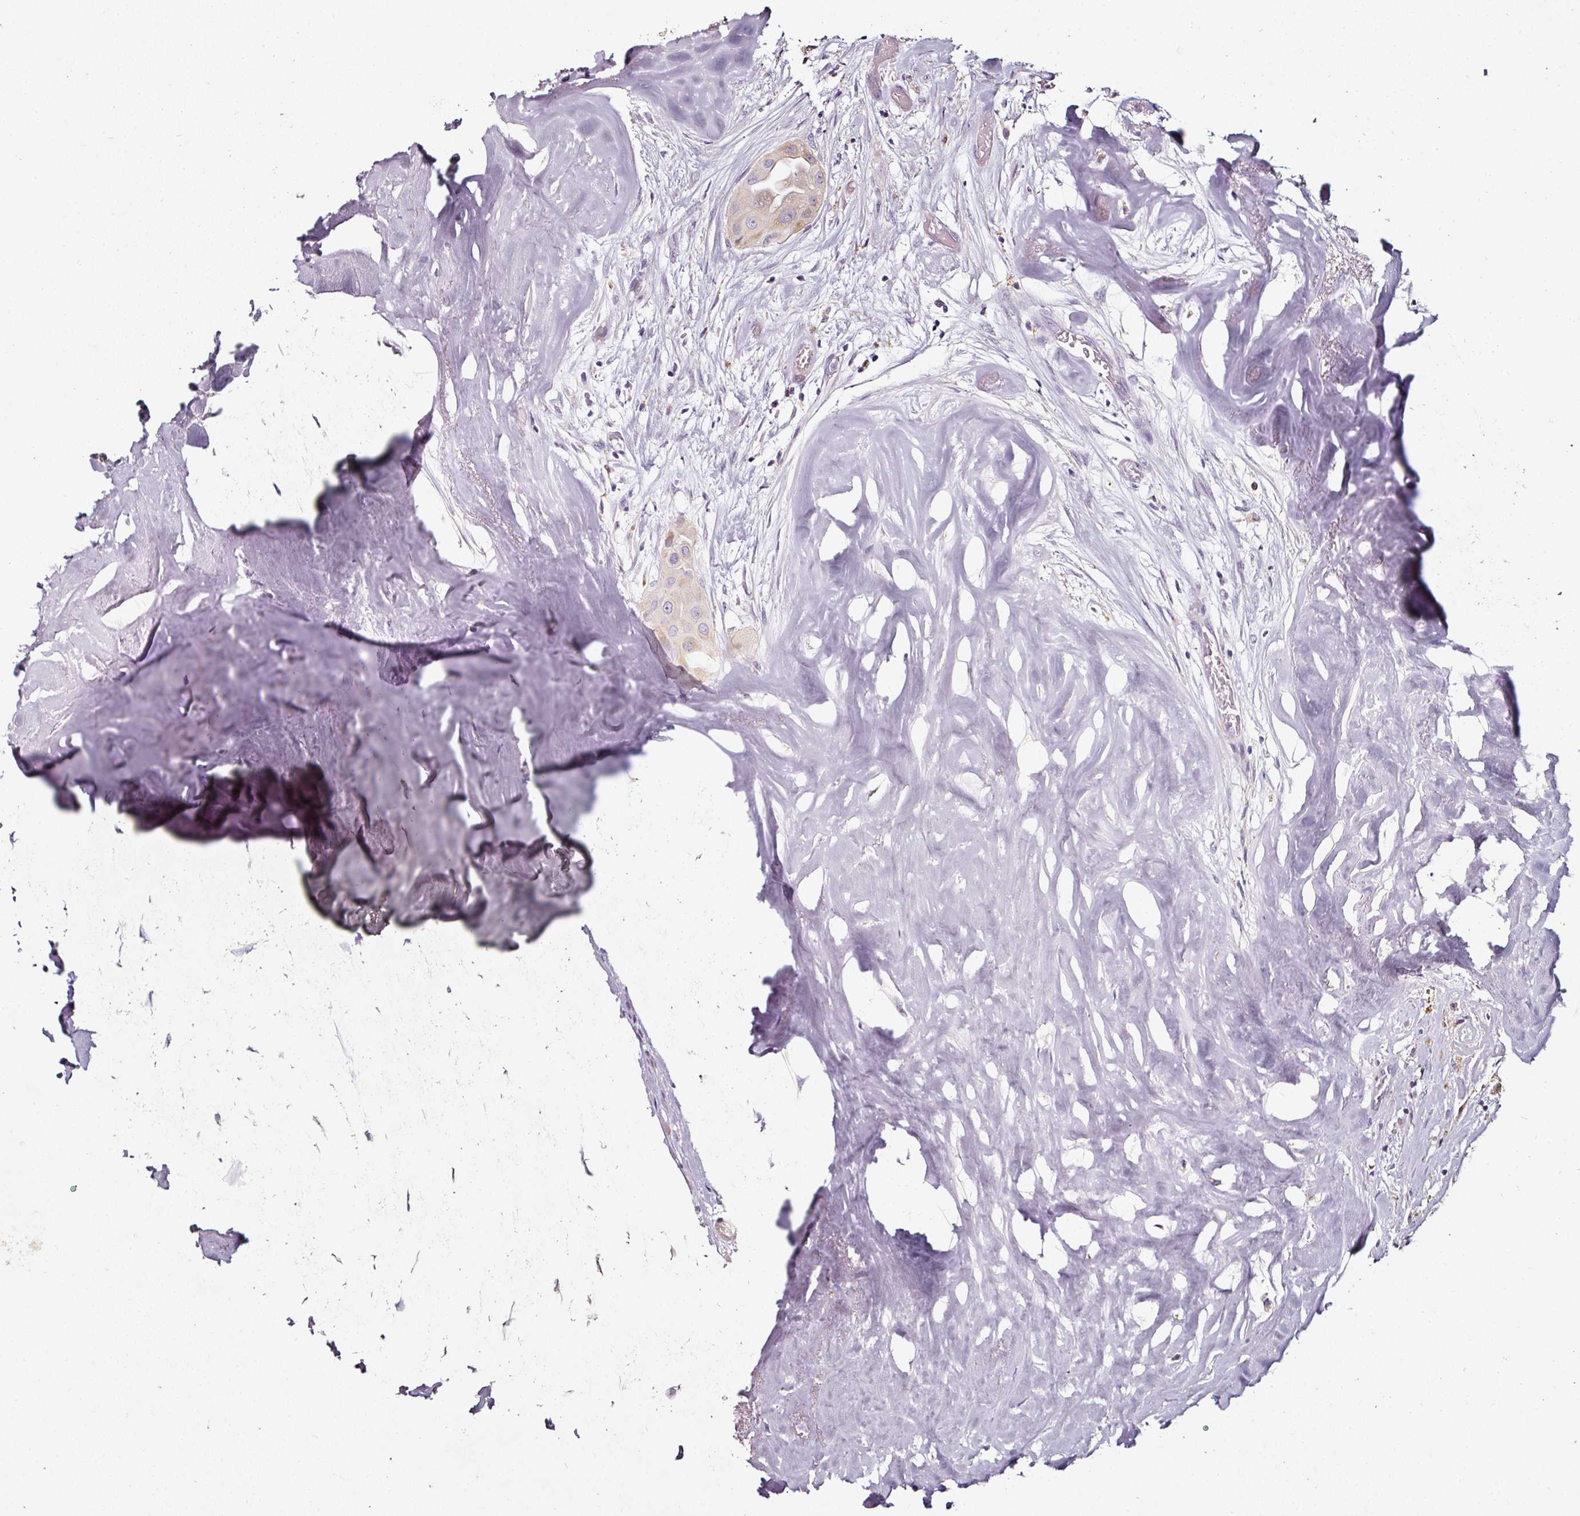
{"staining": {"intensity": "weak", "quantity": "<25%", "location": "cytoplasmic/membranous"}, "tissue": "thyroid cancer", "cell_type": "Tumor cells", "image_type": "cancer", "snomed": [{"axis": "morphology", "description": "Papillary adenocarcinoma, NOS"}, {"axis": "topography", "description": "Thyroid gland"}], "caption": "Thyroid cancer (papillary adenocarcinoma) was stained to show a protein in brown. There is no significant positivity in tumor cells. (Stains: DAB immunohistochemistry with hematoxylin counter stain, Microscopy: brightfield microscopy at high magnification).", "gene": "CAP2", "patient": {"sex": "female", "age": 59}}